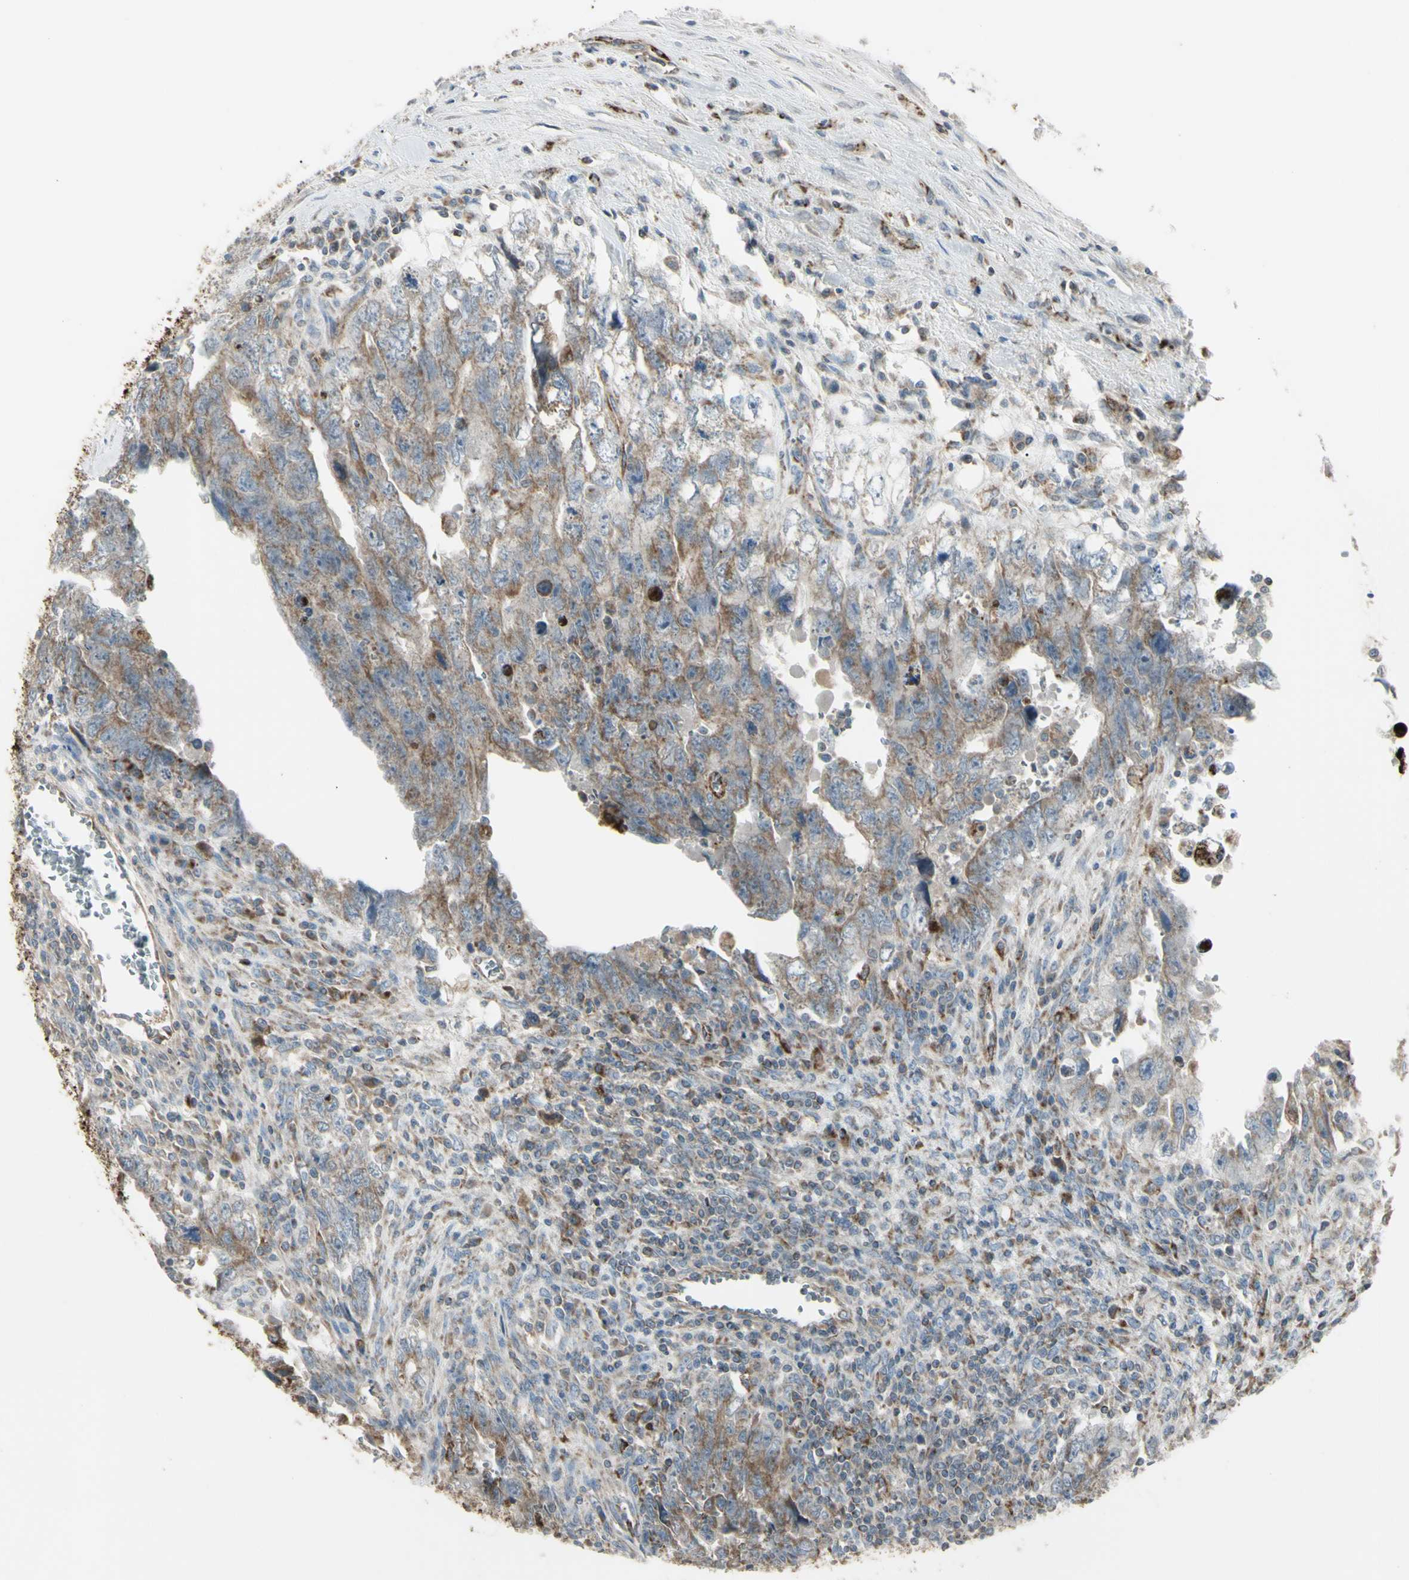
{"staining": {"intensity": "moderate", "quantity": ">75%", "location": "cytoplasmic/membranous"}, "tissue": "testis cancer", "cell_type": "Tumor cells", "image_type": "cancer", "snomed": [{"axis": "morphology", "description": "Carcinoma, Embryonal, NOS"}, {"axis": "topography", "description": "Testis"}], "caption": "A brown stain shows moderate cytoplasmic/membranous expression of a protein in testis cancer tumor cells.", "gene": "CYB5R1", "patient": {"sex": "male", "age": 28}}